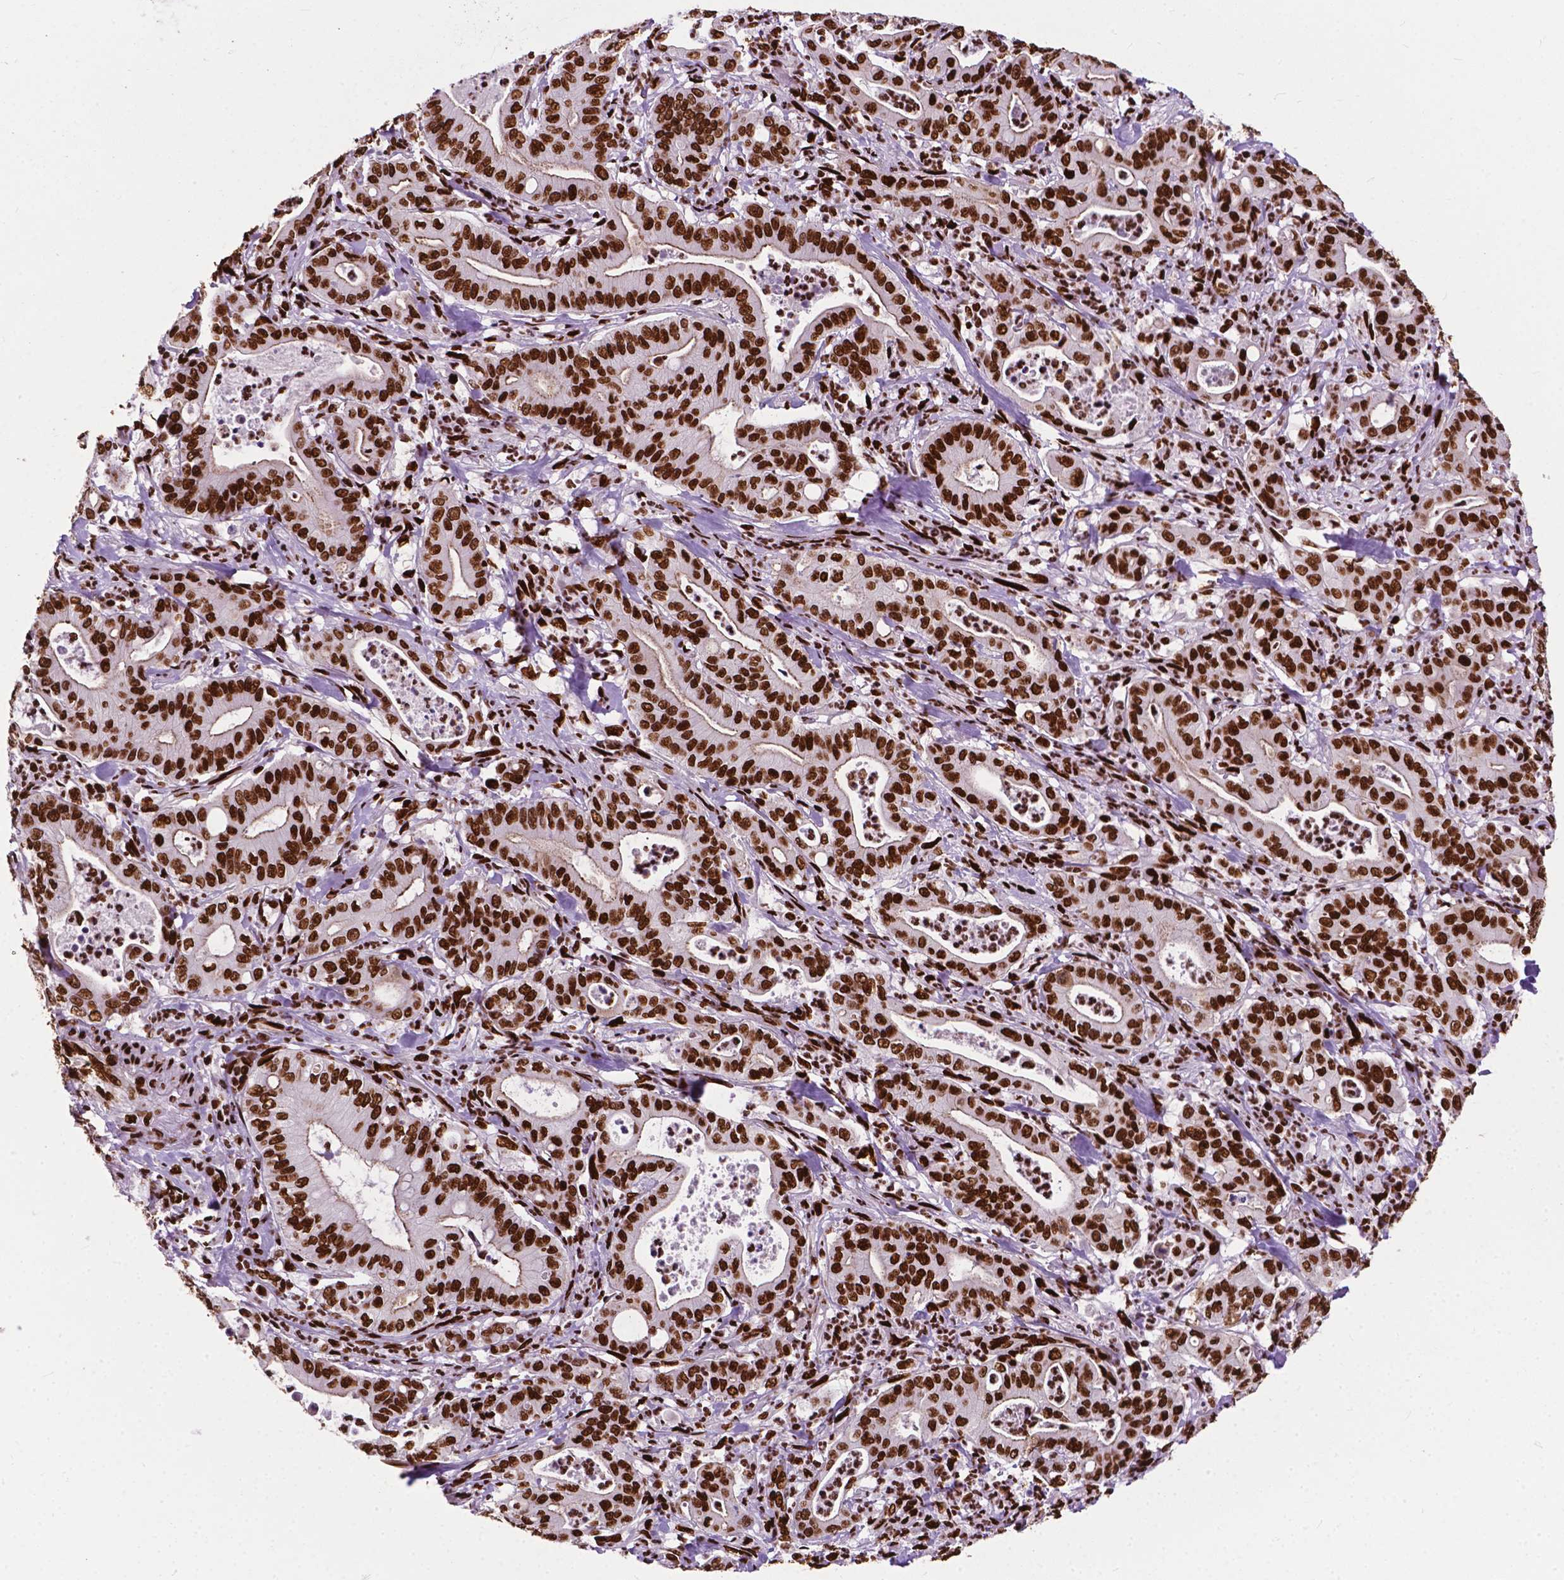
{"staining": {"intensity": "strong", "quantity": ">75%", "location": "nuclear"}, "tissue": "pancreatic cancer", "cell_type": "Tumor cells", "image_type": "cancer", "snomed": [{"axis": "morphology", "description": "Adenocarcinoma, NOS"}, {"axis": "topography", "description": "Pancreas"}], "caption": "Tumor cells display high levels of strong nuclear expression in approximately >75% of cells in pancreatic cancer (adenocarcinoma).", "gene": "SMIM5", "patient": {"sex": "male", "age": 71}}